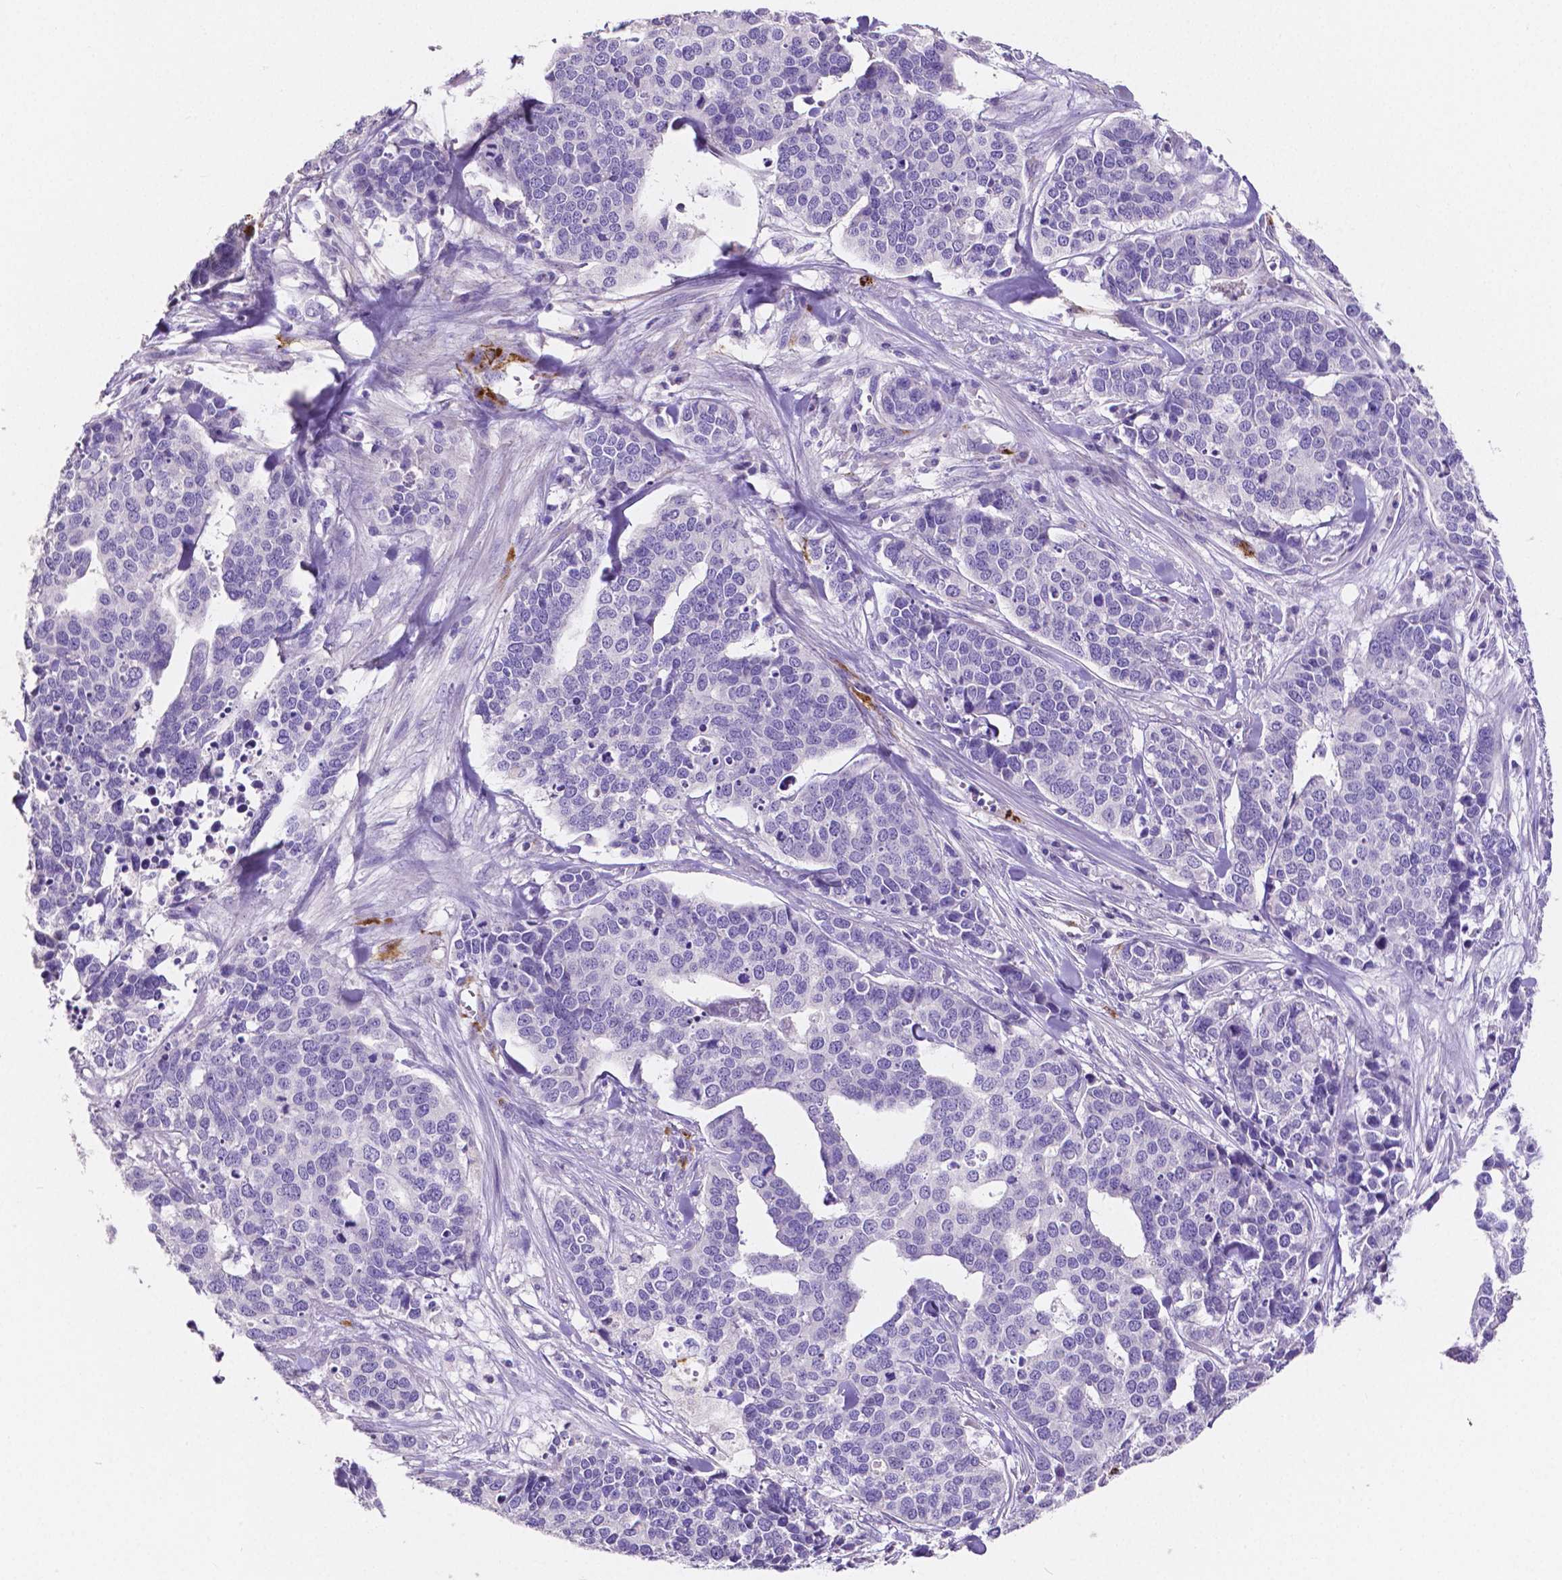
{"staining": {"intensity": "negative", "quantity": "none", "location": "none"}, "tissue": "ovarian cancer", "cell_type": "Tumor cells", "image_type": "cancer", "snomed": [{"axis": "morphology", "description": "Carcinoma, endometroid"}, {"axis": "topography", "description": "Ovary"}], "caption": "Human ovarian cancer (endometroid carcinoma) stained for a protein using IHC displays no staining in tumor cells.", "gene": "MMP9", "patient": {"sex": "female", "age": 65}}